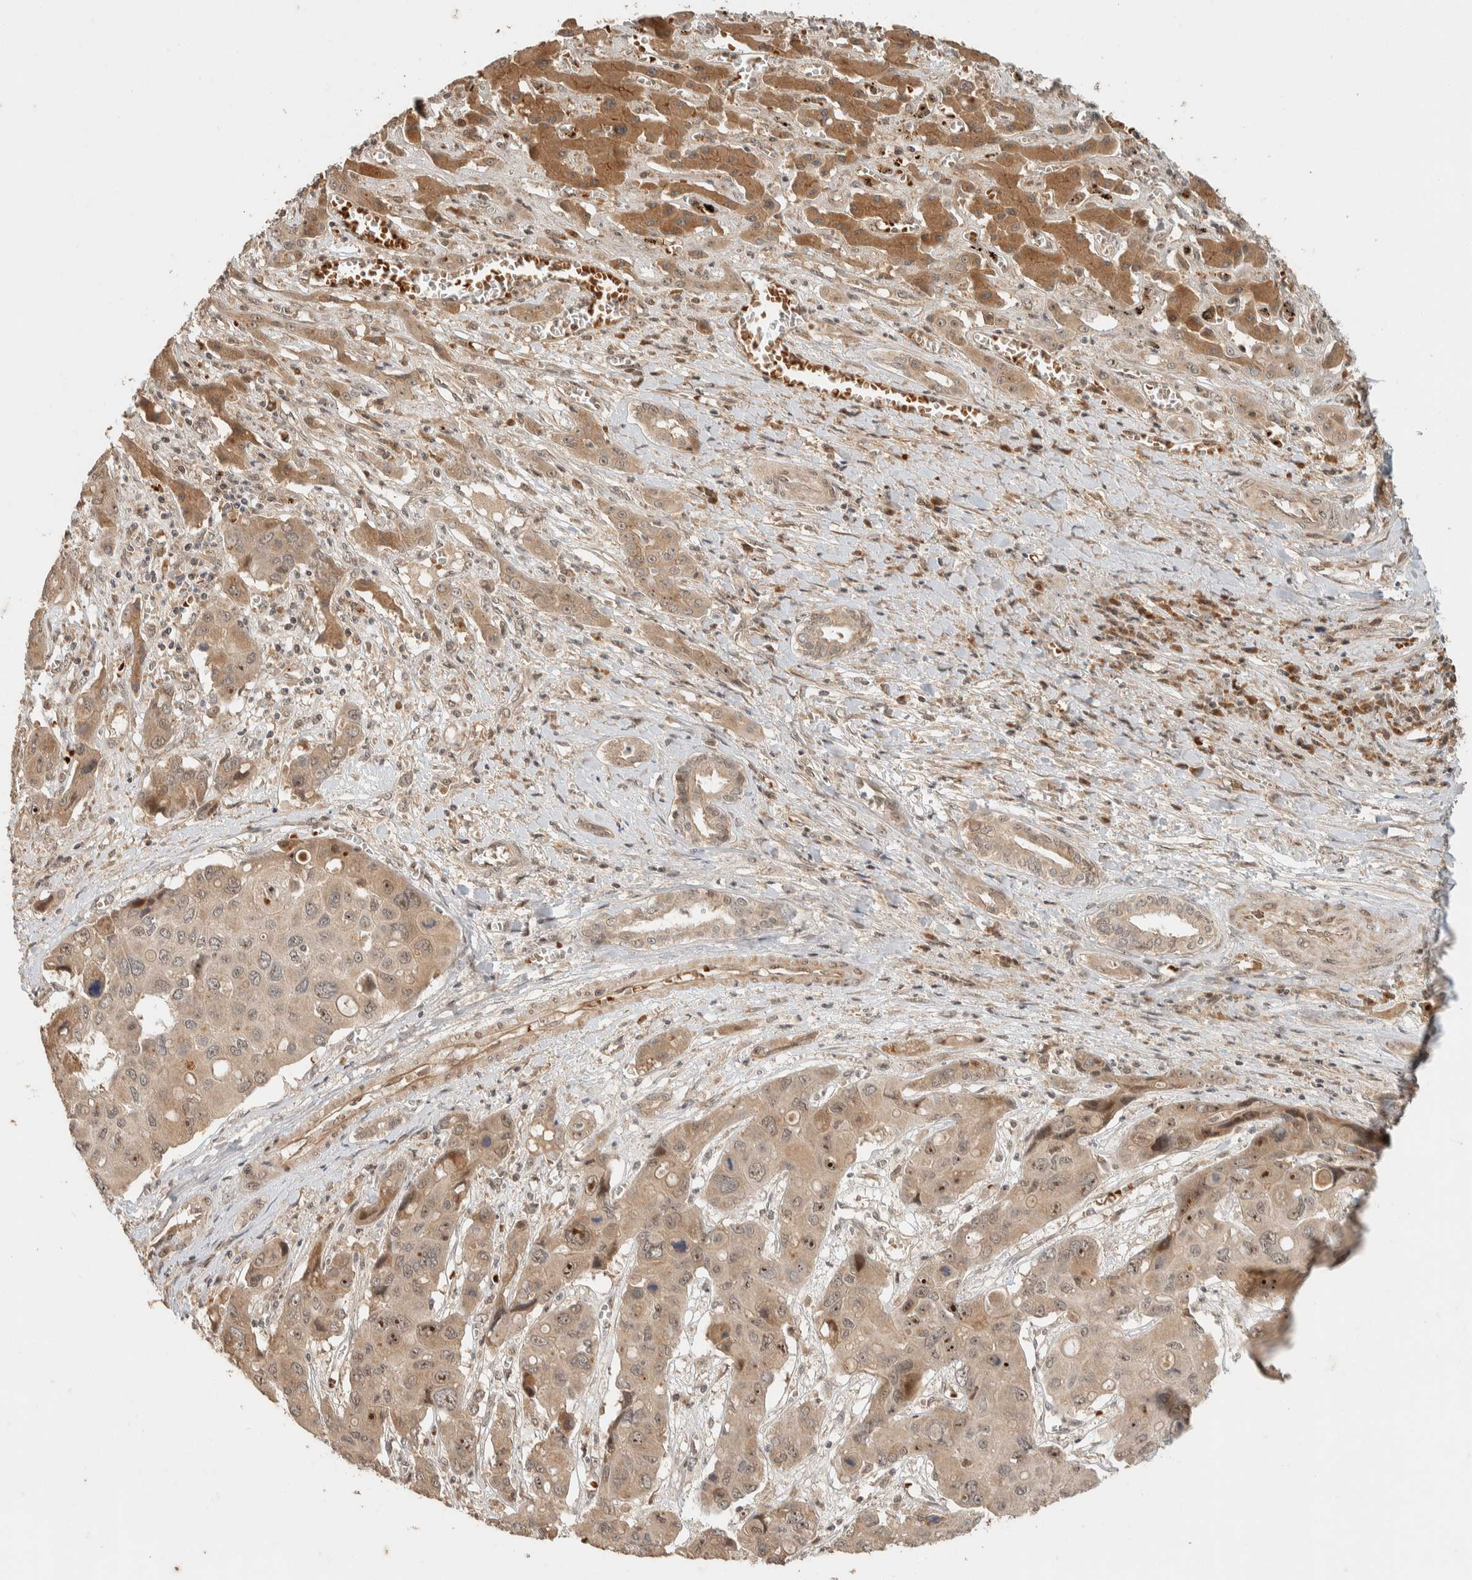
{"staining": {"intensity": "moderate", "quantity": ">75%", "location": "cytoplasmic/membranous,nuclear"}, "tissue": "liver cancer", "cell_type": "Tumor cells", "image_type": "cancer", "snomed": [{"axis": "morphology", "description": "Cholangiocarcinoma"}, {"axis": "topography", "description": "Liver"}], "caption": "This photomicrograph displays immunohistochemistry staining of cholangiocarcinoma (liver), with medium moderate cytoplasmic/membranous and nuclear staining in approximately >75% of tumor cells.", "gene": "ZBTB2", "patient": {"sex": "male", "age": 67}}